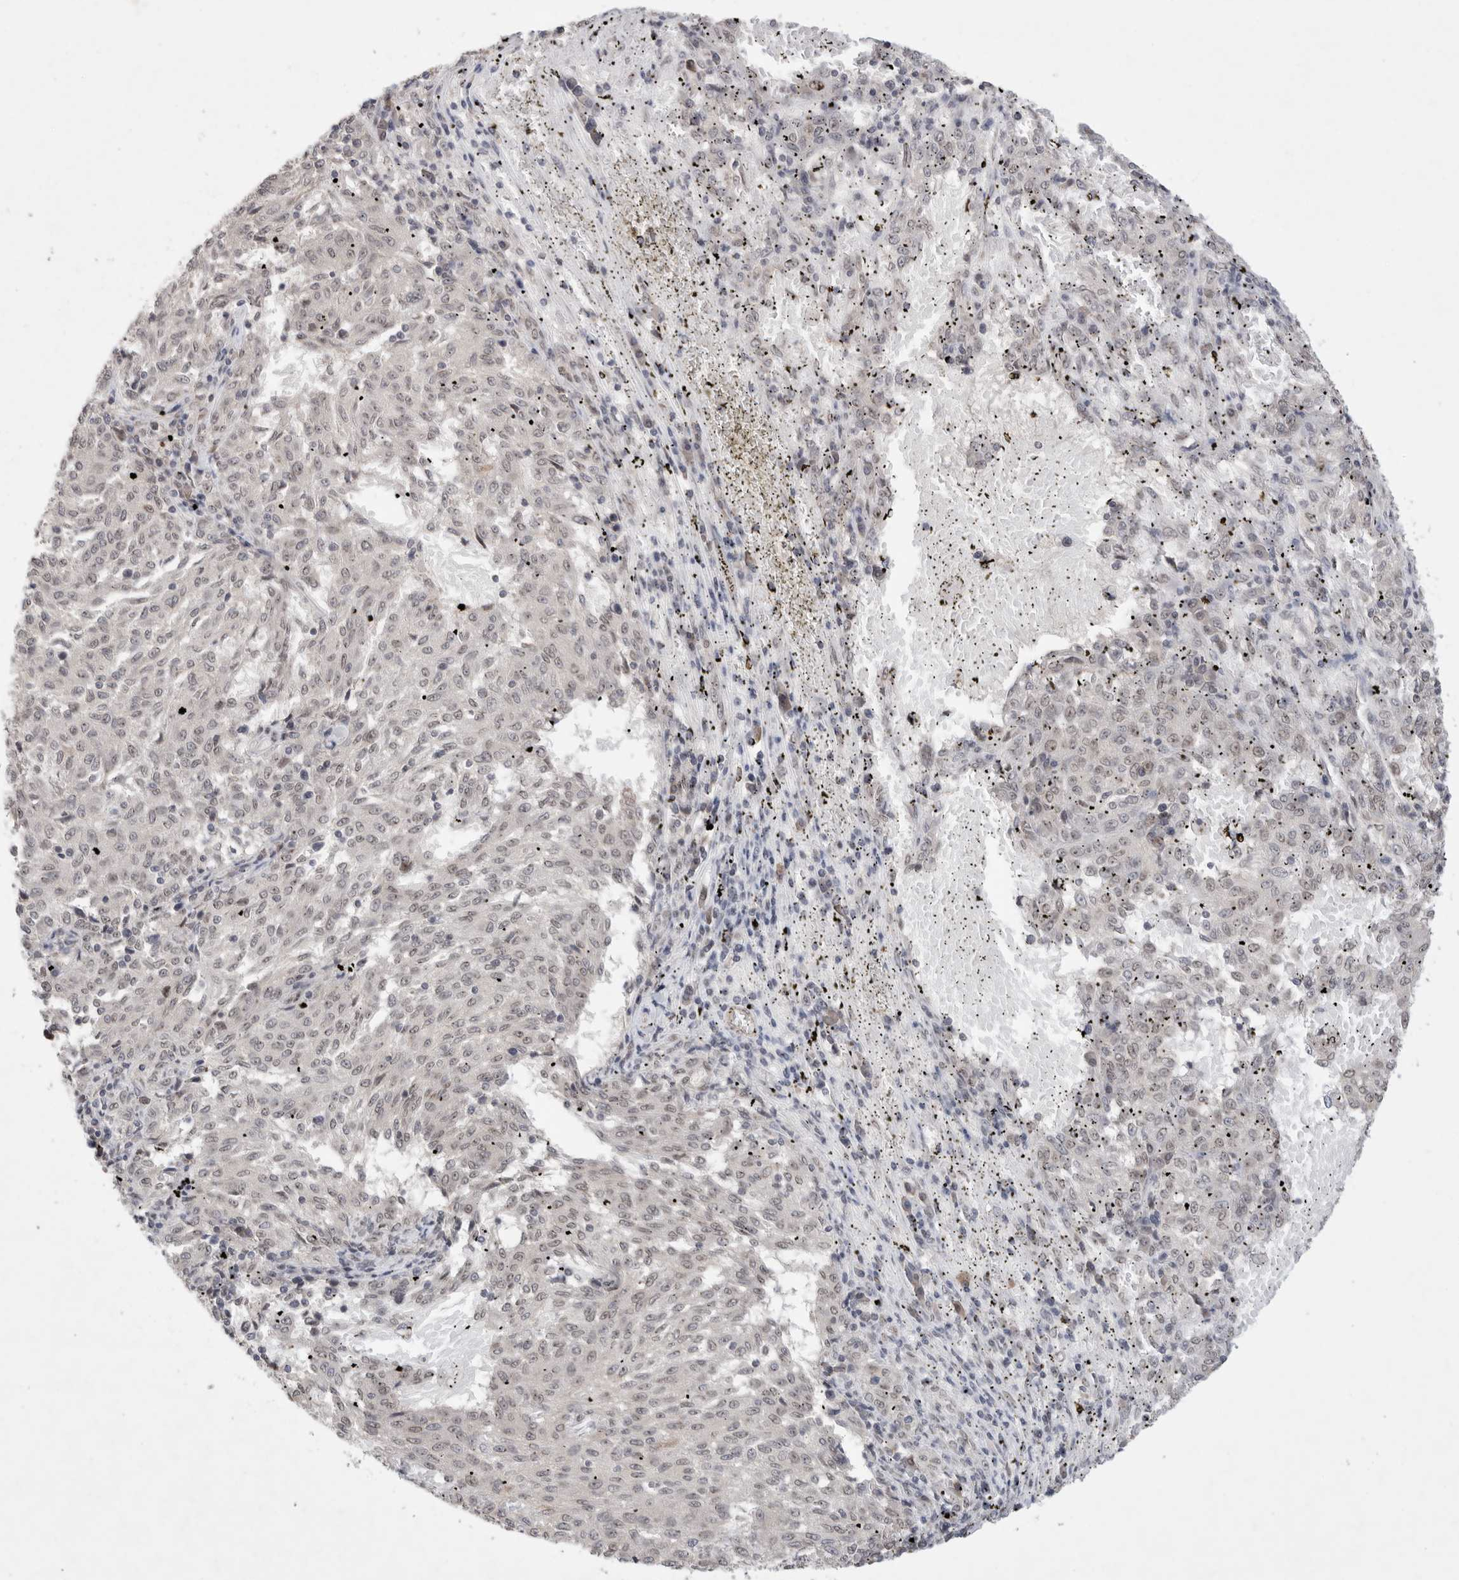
{"staining": {"intensity": "negative", "quantity": "none", "location": "none"}, "tissue": "melanoma", "cell_type": "Tumor cells", "image_type": "cancer", "snomed": [{"axis": "morphology", "description": "Malignant melanoma, NOS"}, {"axis": "topography", "description": "Skin"}], "caption": "Immunohistochemistry (IHC) of malignant melanoma demonstrates no staining in tumor cells.", "gene": "LEMD3", "patient": {"sex": "female", "age": 72}}